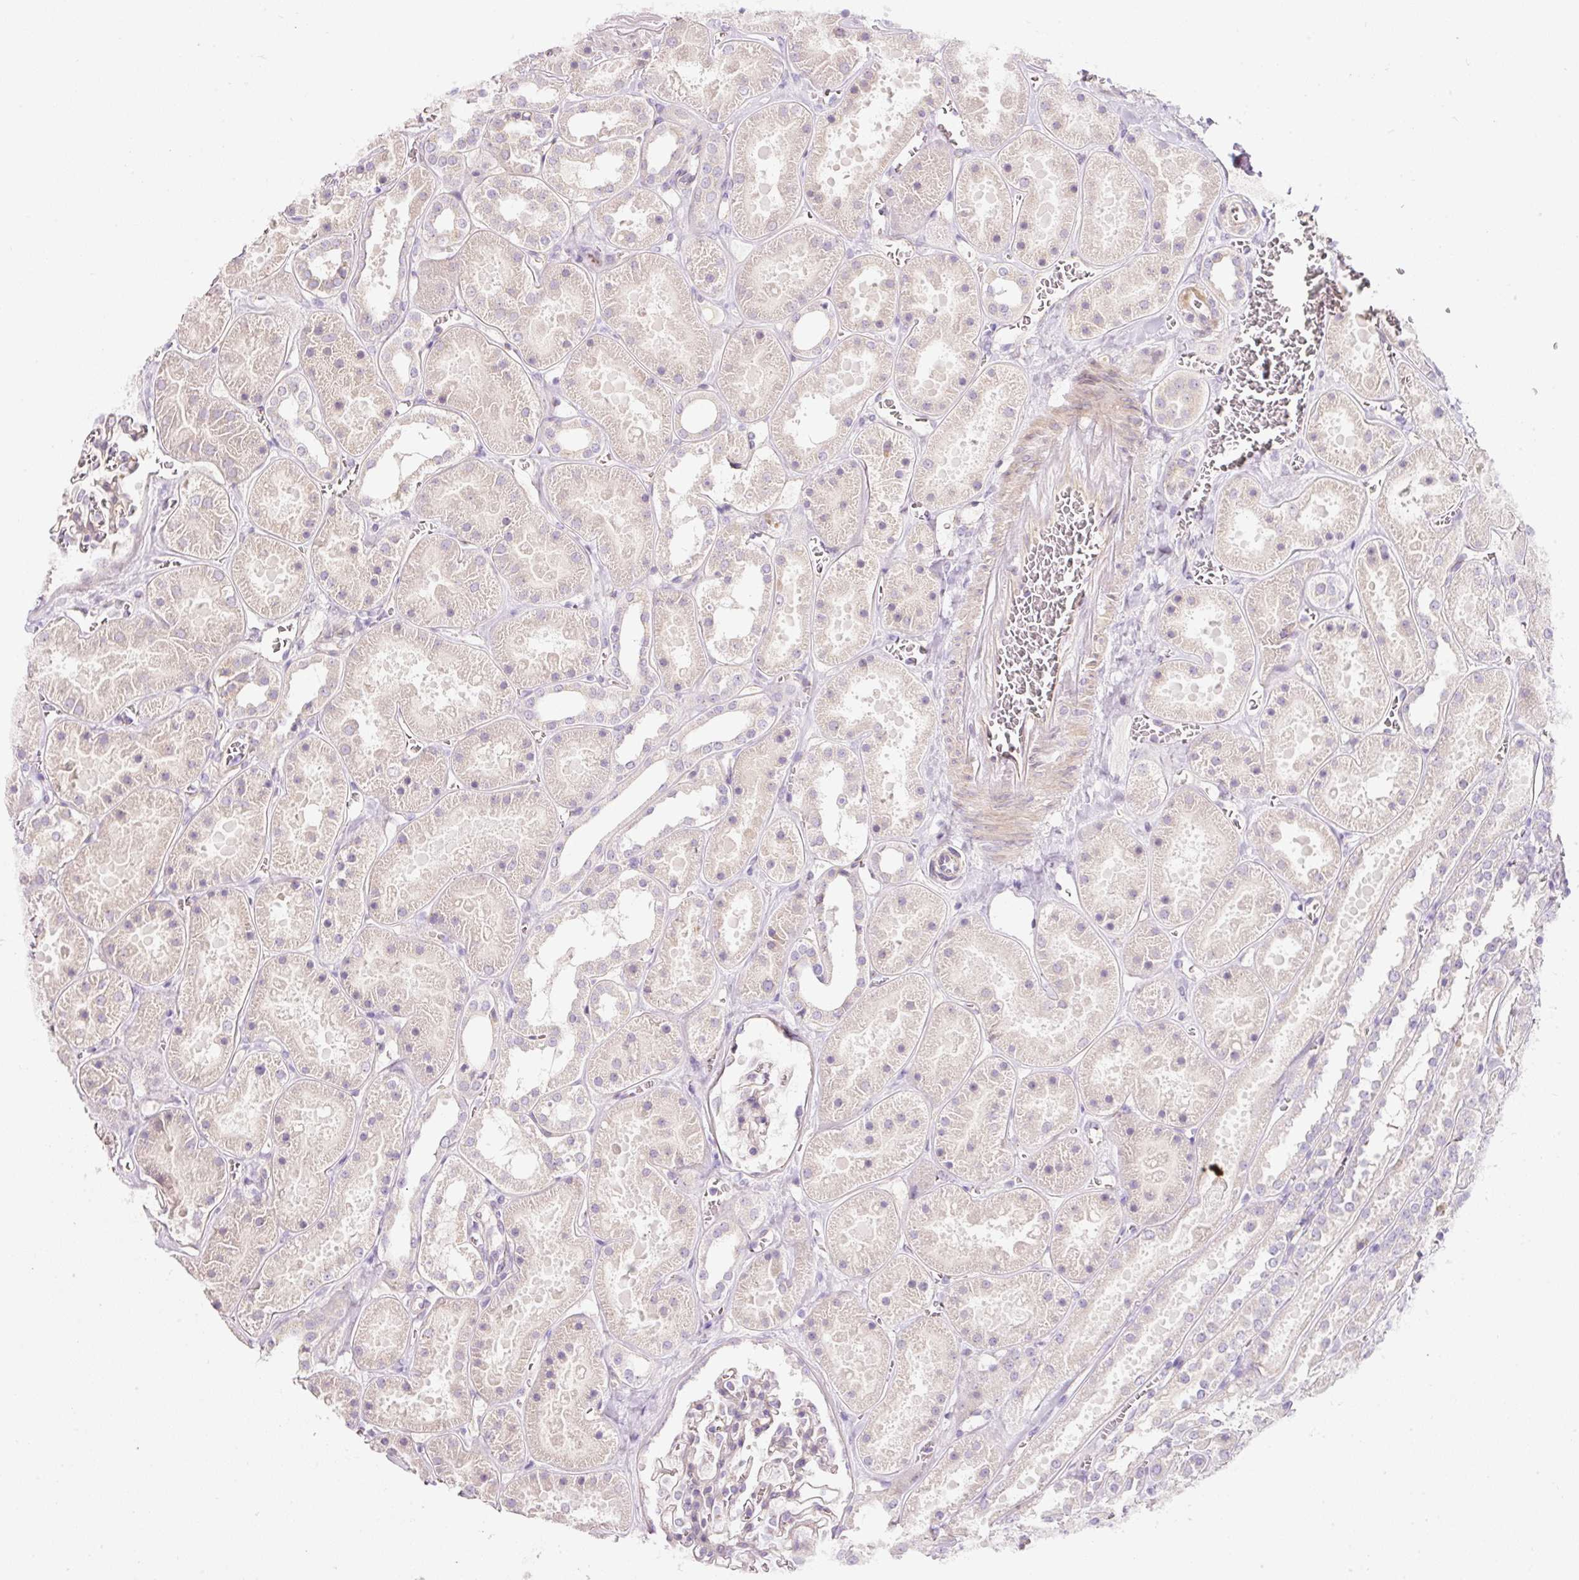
{"staining": {"intensity": "negative", "quantity": "none", "location": "none"}, "tissue": "kidney", "cell_type": "Cells in glomeruli", "image_type": "normal", "snomed": [{"axis": "morphology", "description": "Normal tissue, NOS"}, {"axis": "topography", "description": "Kidney"}], "caption": "IHC of normal kidney shows no expression in cells in glomeruli.", "gene": "NBPF11", "patient": {"sex": "female", "age": 41}}